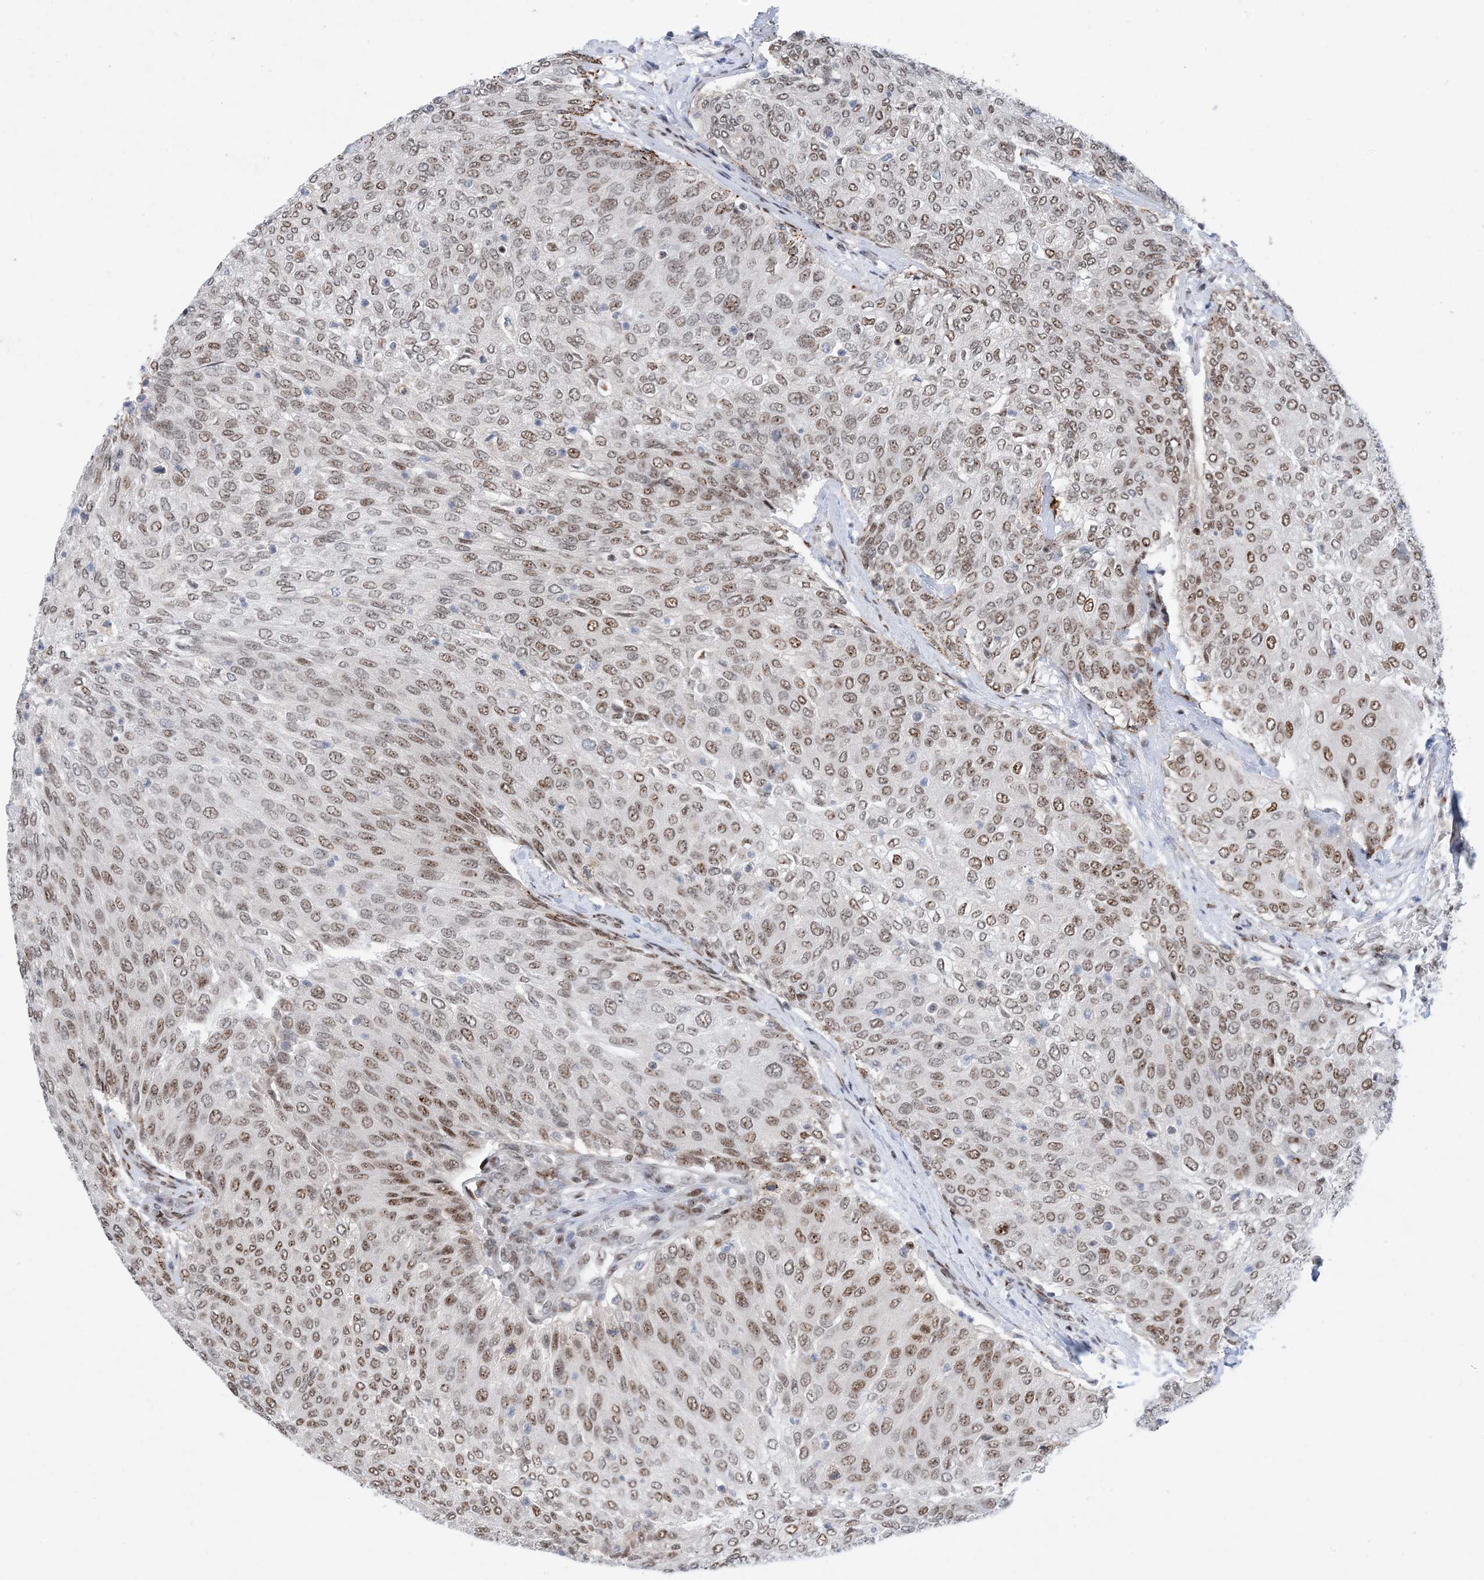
{"staining": {"intensity": "moderate", "quantity": ">75%", "location": "nuclear"}, "tissue": "urothelial cancer", "cell_type": "Tumor cells", "image_type": "cancer", "snomed": [{"axis": "morphology", "description": "Urothelial carcinoma, Low grade"}, {"axis": "topography", "description": "Urinary bladder"}], "caption": "A high-resolution micrograph shows IHC staining of urothelial carcinoma (low-grade), which displays moderate nuclear positivity in about >75% of tumor cells.", "gene": "TSPYL1", "patient": {"sex": "female", "age": 79}}